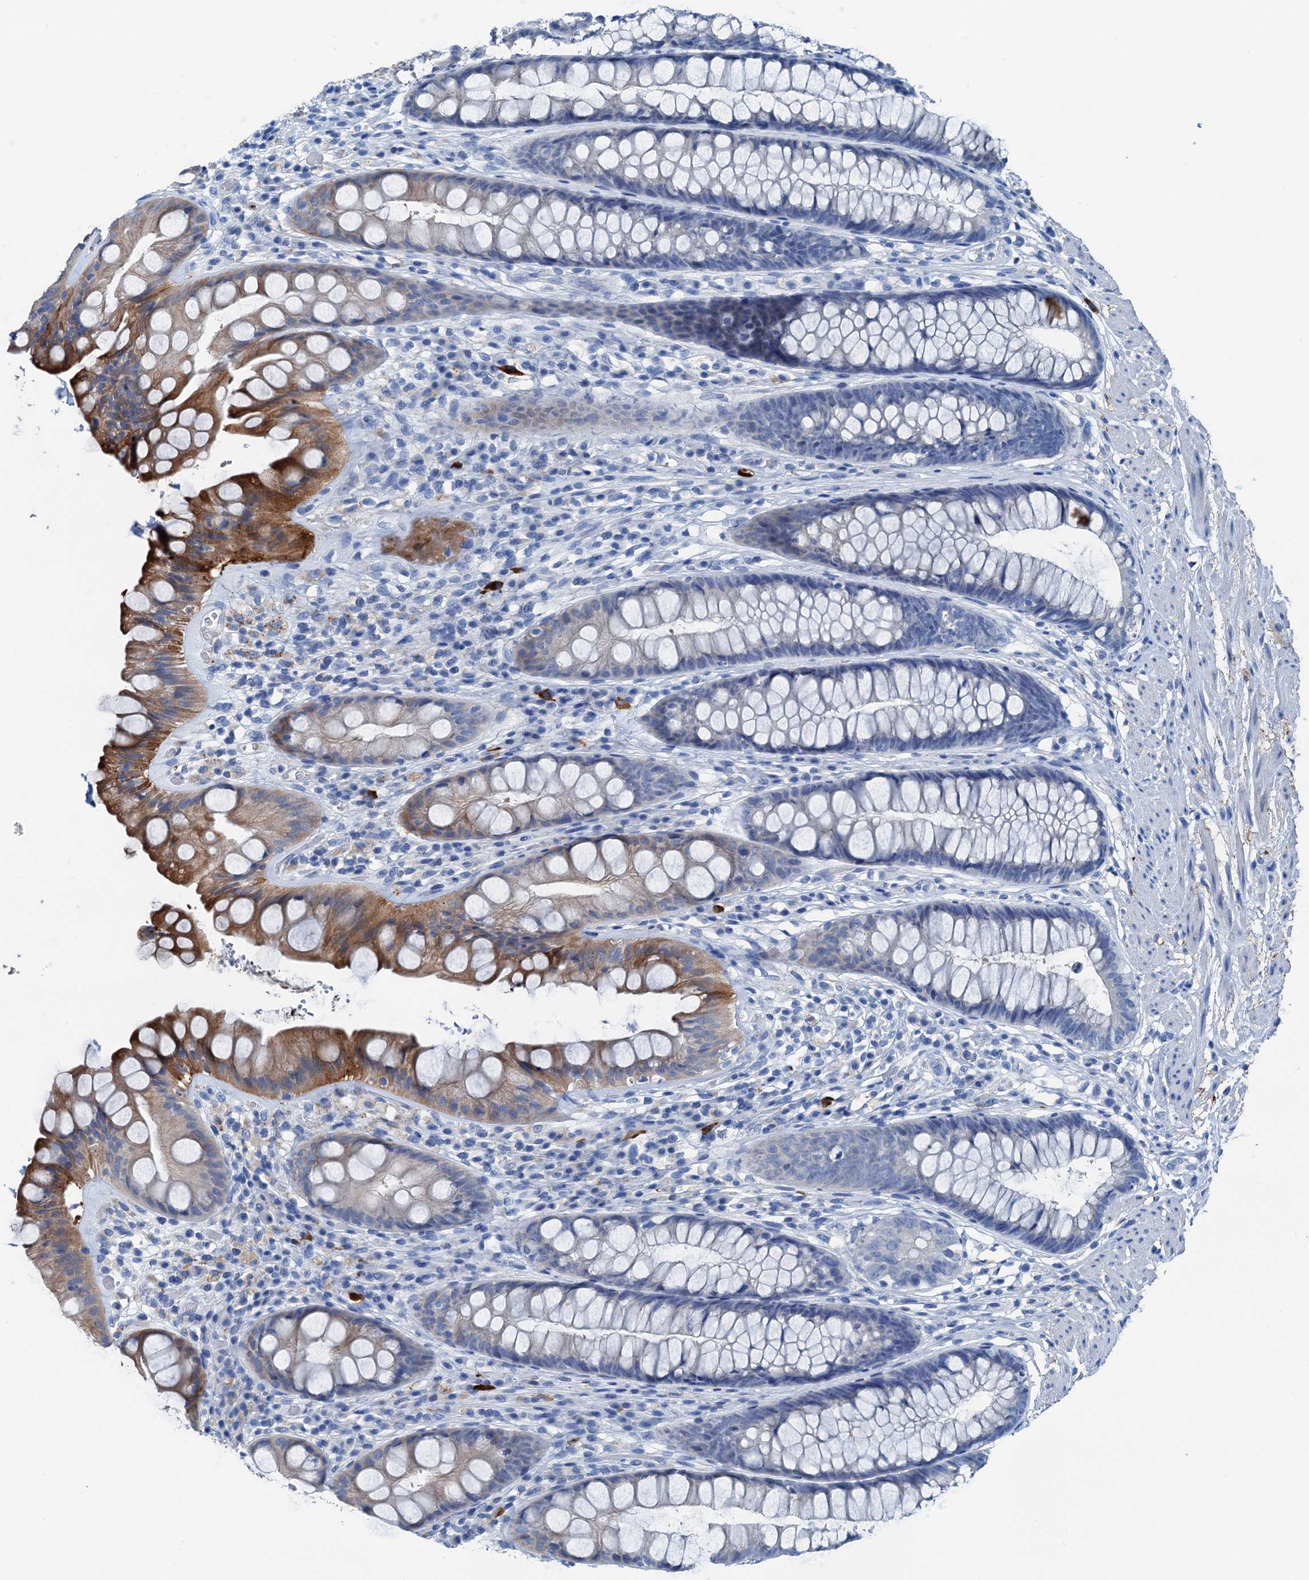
{"staining": {"intensity": "moderate", "quantity": "25%-75%", "location": "cytoplasmic/membranous"}, "tissue": "rectum", "cell_type": "Glandular cells", "image_type": "normal", "snomed": [{"axis": "morphology", "description": "Normal tissue, NOS"}, {"axis": "topography", "description": "Rectum"}], "caption": "A brown stain shows moderate cytoplasmic/membranous staining of a protein in glandular cells of normal rectum.", "gene": "C1QTNF4", "patient": {"sex": "male", "age": 74}}